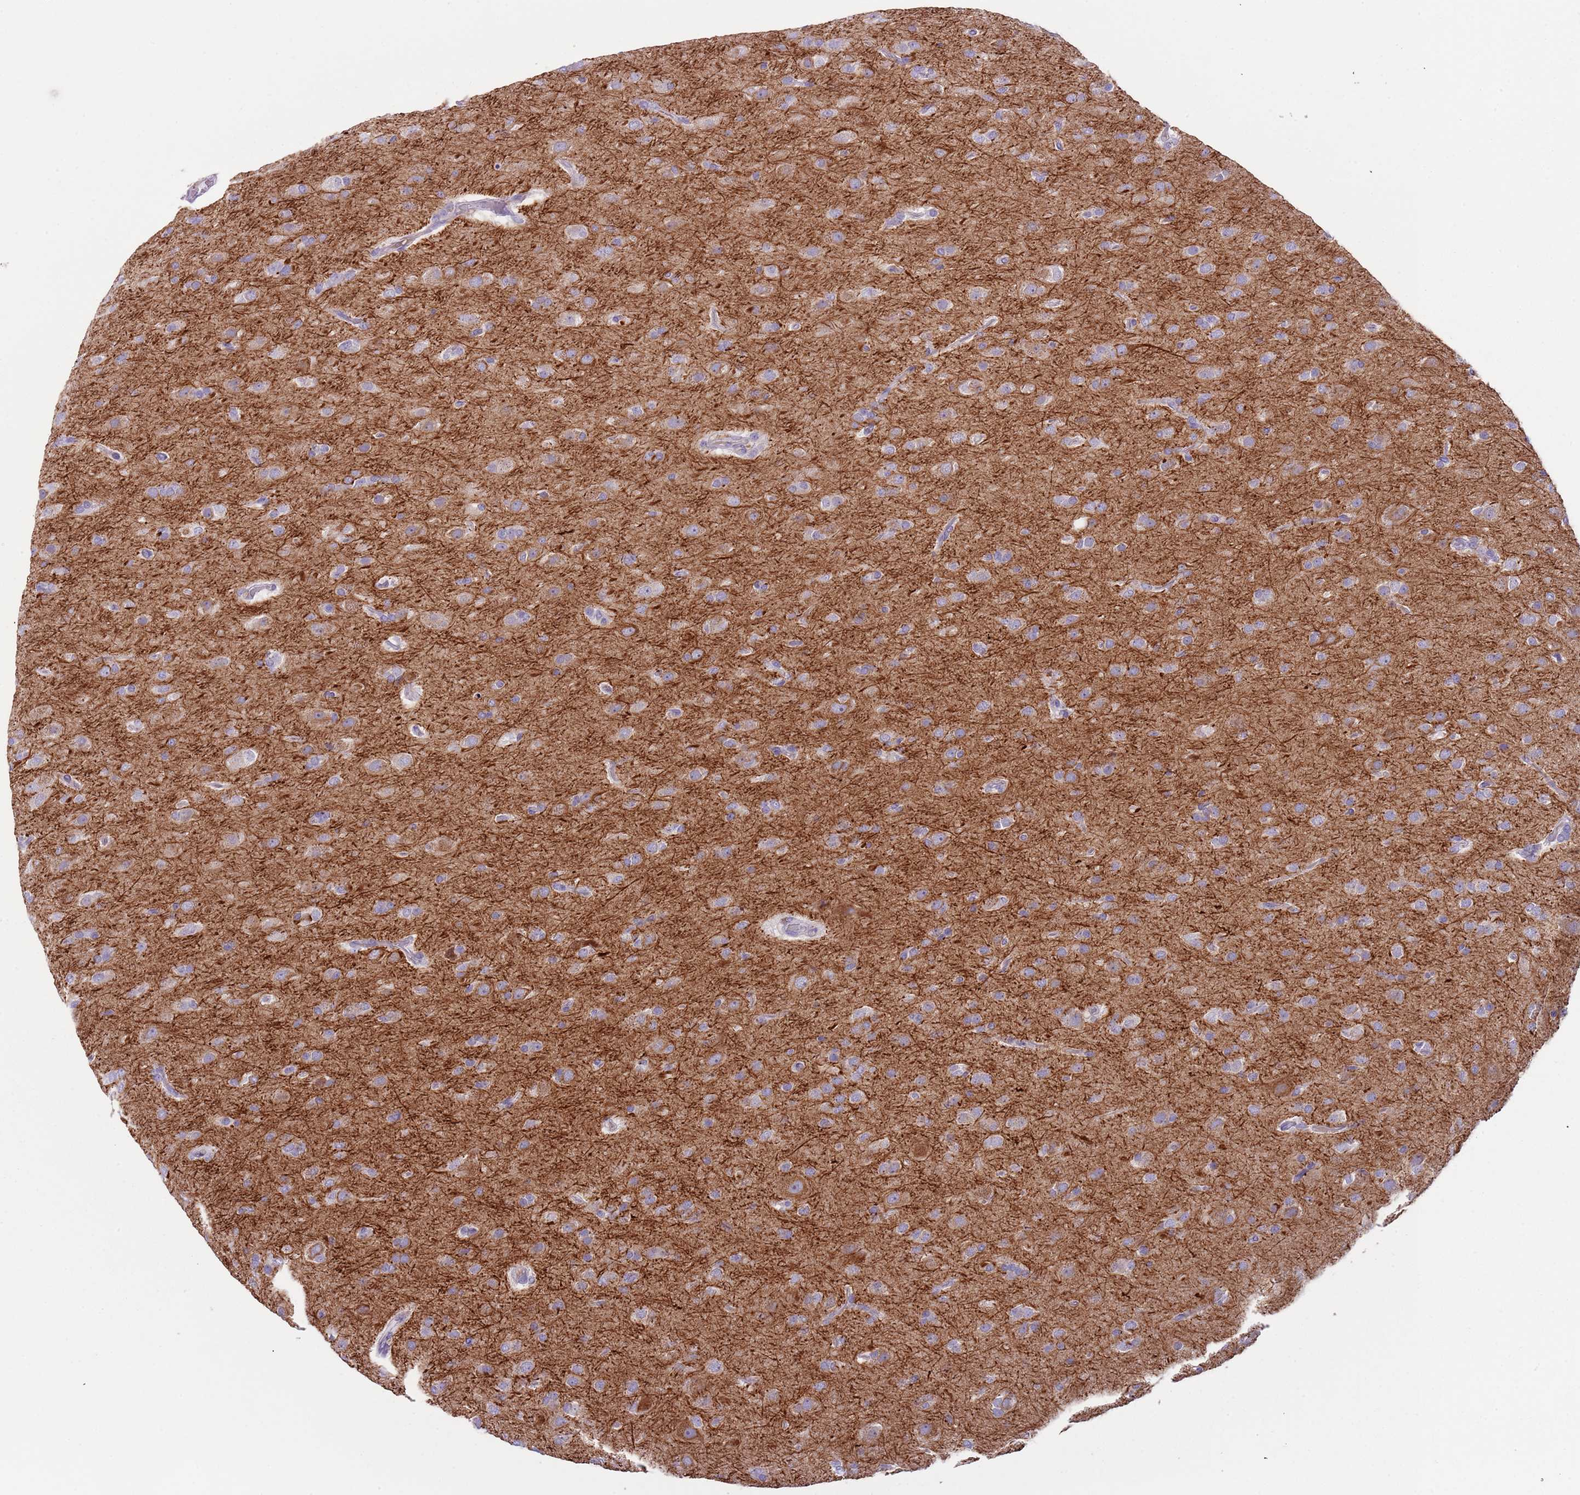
{"staining": {"intensity": "weak", "quantity": "25%-75%", "location": "cytoplasmic/membranous"}, "tissue": "glioma", "cell_type": "Tumor cells", "image_type": "cancer", "snomed": [{"axis": "morphology", "description": "Glioma, malignant, Low grade"}, {"axis": "topography", "description": "Brain"}], "caption": "Protein staining reveals weak cytoplasmic/membranous staining in approximately 25%-75% of tumor cells in glioma. (brown staining indicates protein expression, while blue staining denotes nuclei).", "gene": "C2CD3", "patient": {"sex": "male", "age": 65}}